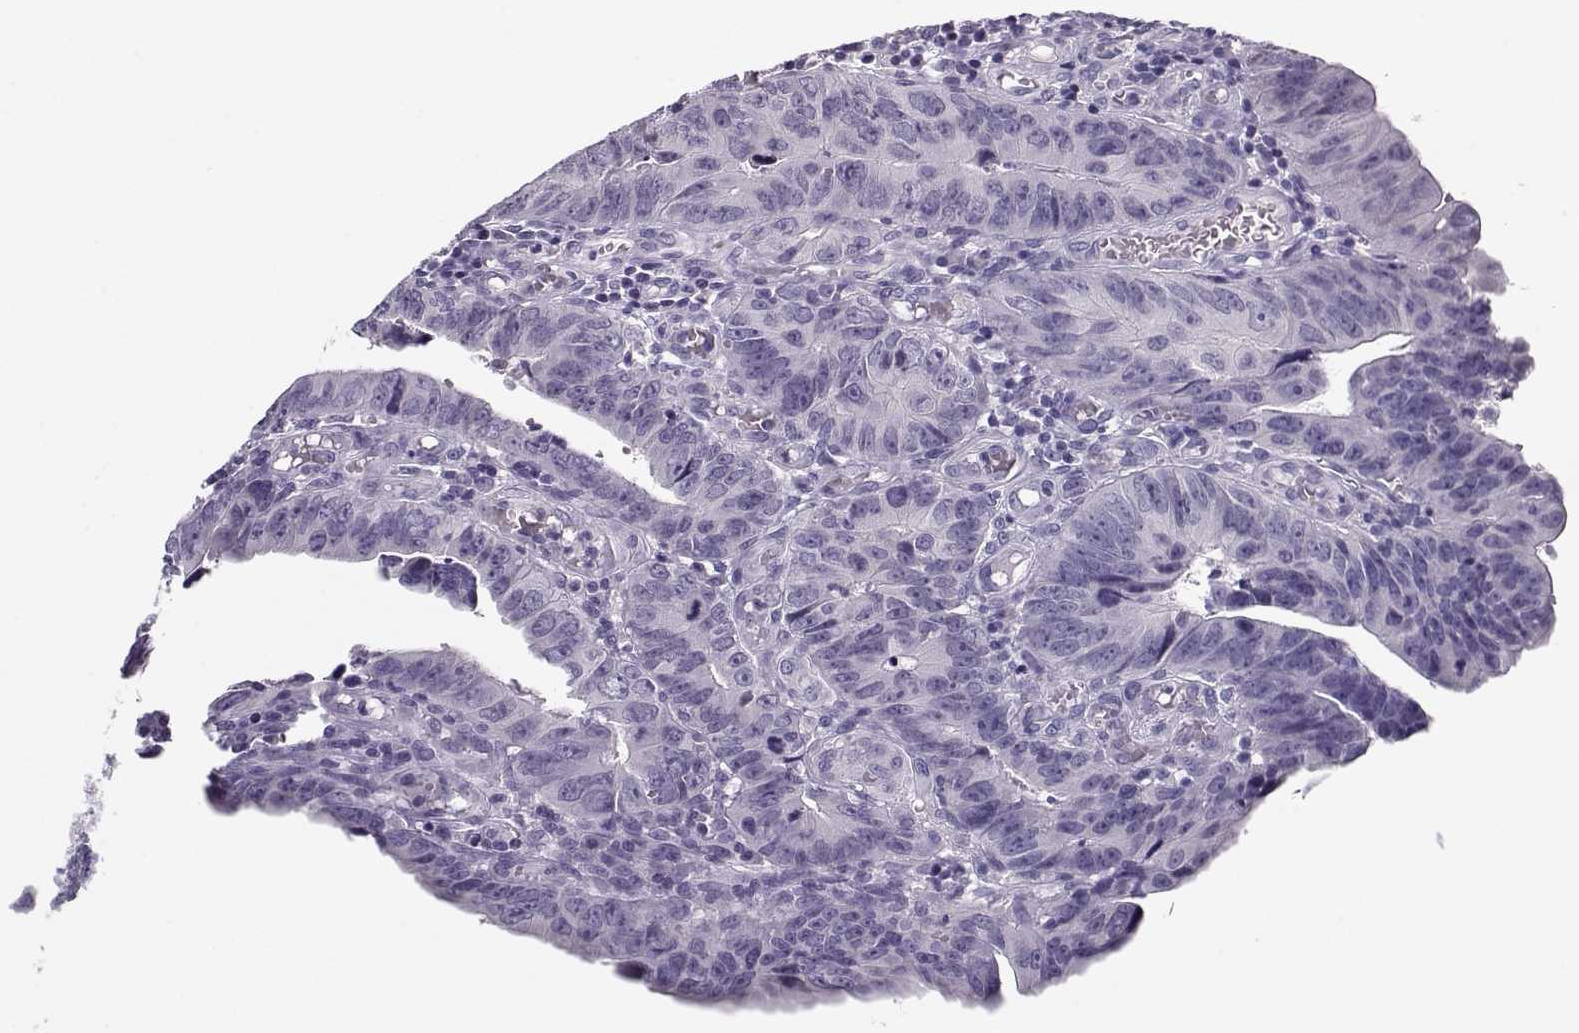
{"staining": {"intensity": "negative", "quantity": "none", "location": "none"}, "tissue": "colorectal cancer", "cell_type": "Tumor cells", "image_type": "cancer", "snomed": [{"axis": "morphology", "description": "Adenocarcinoma, NOS"}, {"axis": "topography", "description": "Colon"}], "caption": "Adenocarcinoma (colorectal) was stained to show a protein in brown. There is no significant positivity in tumor cells.", "gene": "CFAP77", "patient": {"sex": "female", "age": 87}}